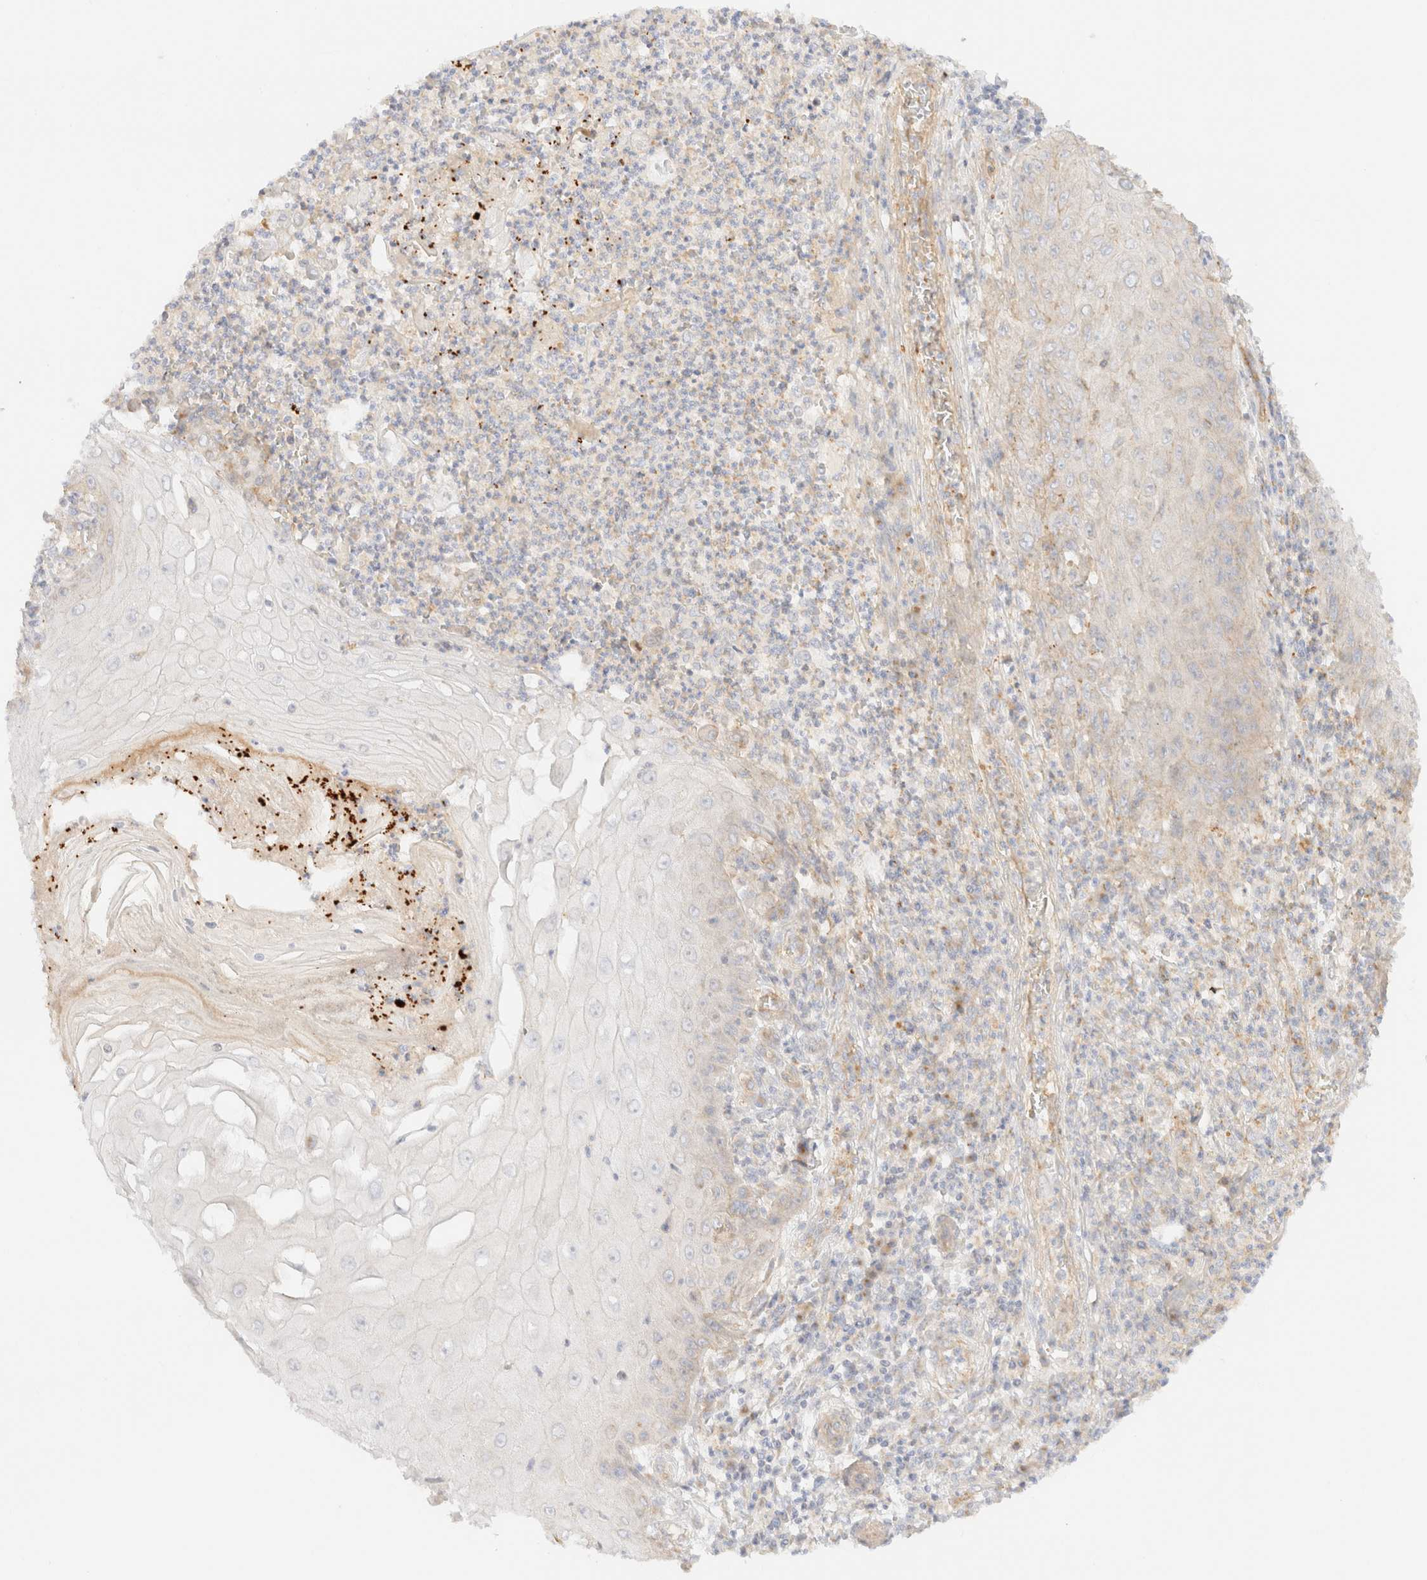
{"staining": {"intensity": "negative", "quantity": "none", "location": "none"}, "tissue": "skin cancer", "cell_type": "Tumor cells", "image_type": "cancer", "snomed": [{"axis": "morphology", "description": "Squamous cell carcinoma, NOS"}, {"axis": "topography", "description": "Skin"}], "caption": "A high-resolution photomicrograph shows immunohistochemistry staining of skin cancer (squamous cell carcinoma), which exhibits no significant expression in tumor cells.", "gene": "MYO10", "patient": {"sex": "female", "age": 73}}